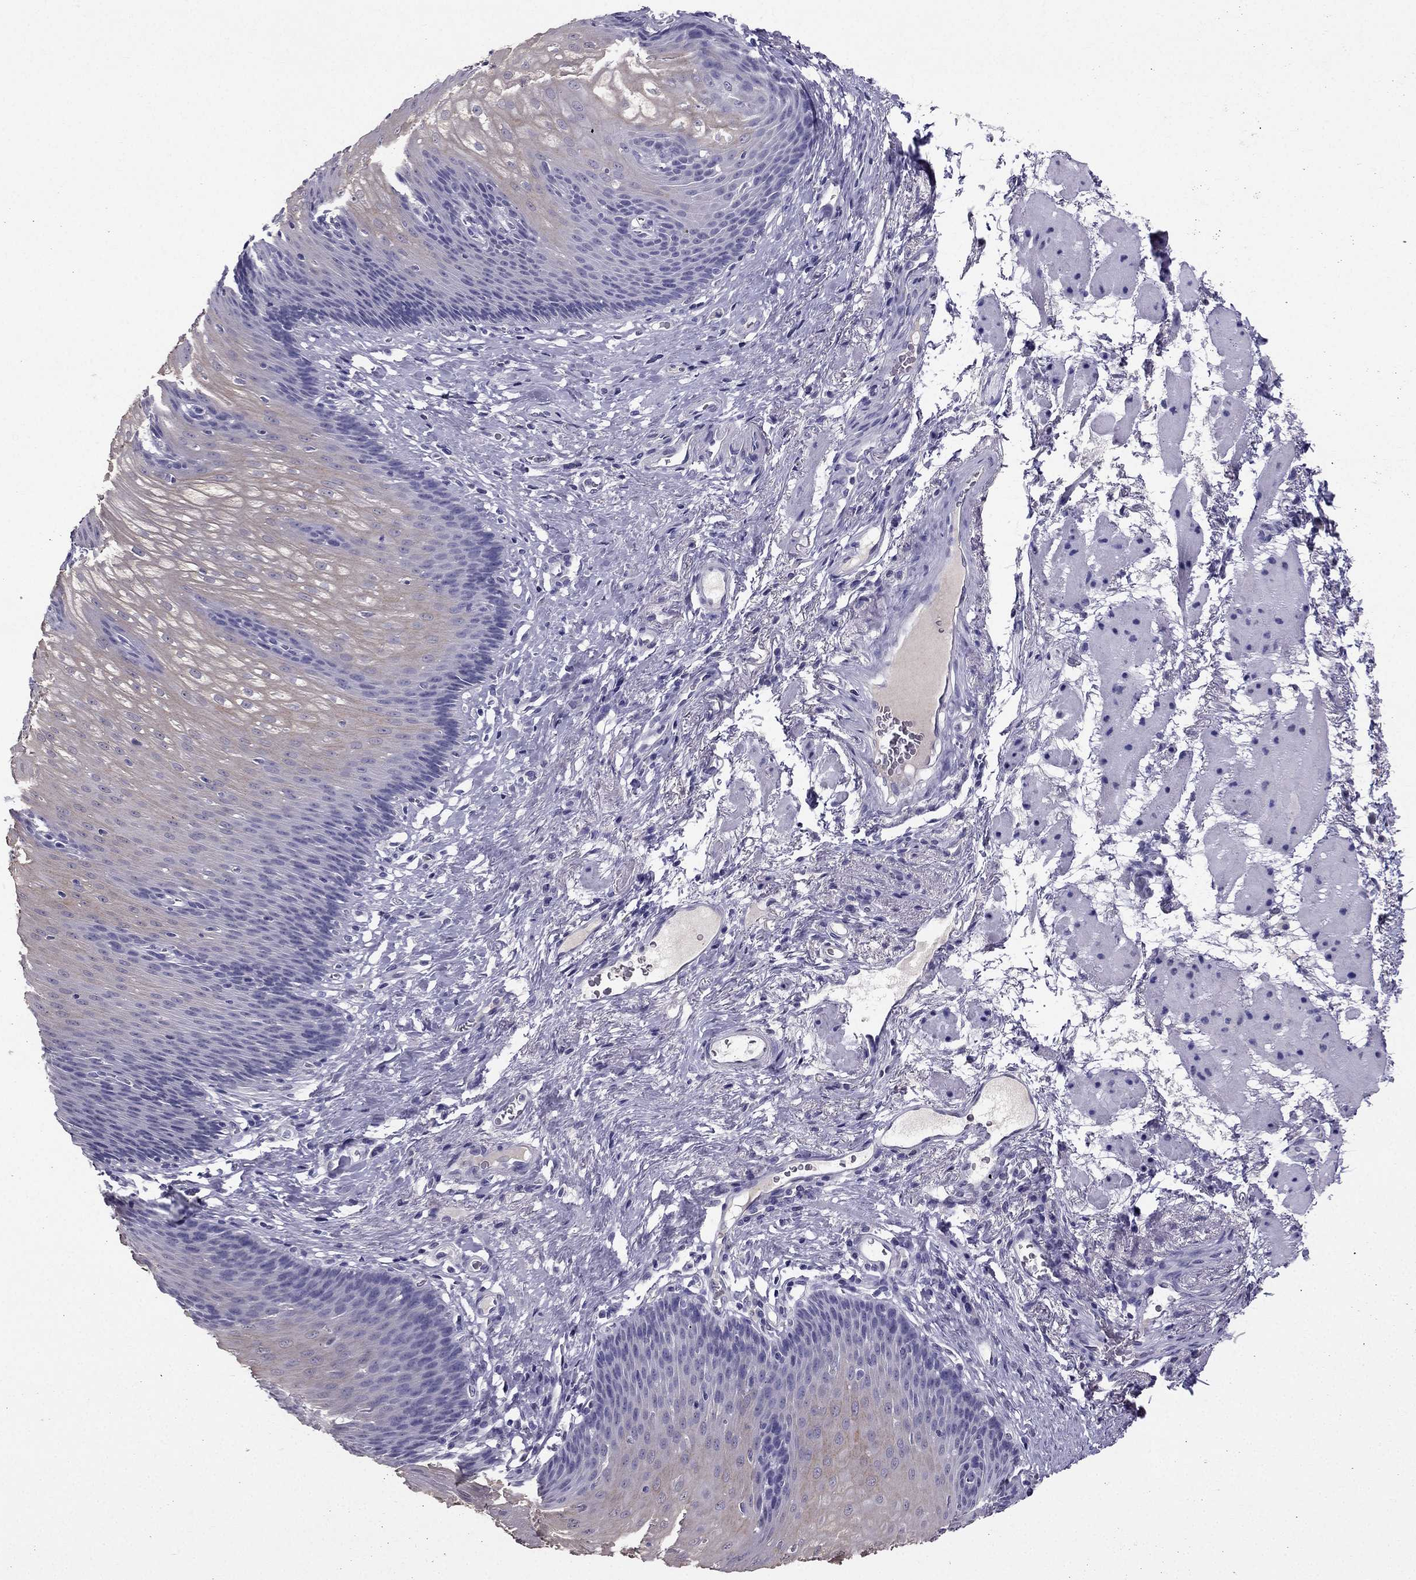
{"staining": {"intensity": "weak", "quantity": "25%-75%", "location": "cytoplasmic/membranous"}, "tissue": "esophagus", "cell_type": "Squamous epithelial cells", "image_type": "normal", "snomed": [{"axis": "morphology", "description": "Normal tissue, NOS"}, {"axis": "topography", "description": "Esophagus"}], "caption": "High-power microscopy captured an immunohistochemistry photomicrograph of unremarkable esophagus, revealing weak cytoplasmic/membranous expression in about 25%-75% of squamous epithelial cells.", "gene": "ARHGAP11A", "patient": {"sex": "male", "age": 76}}